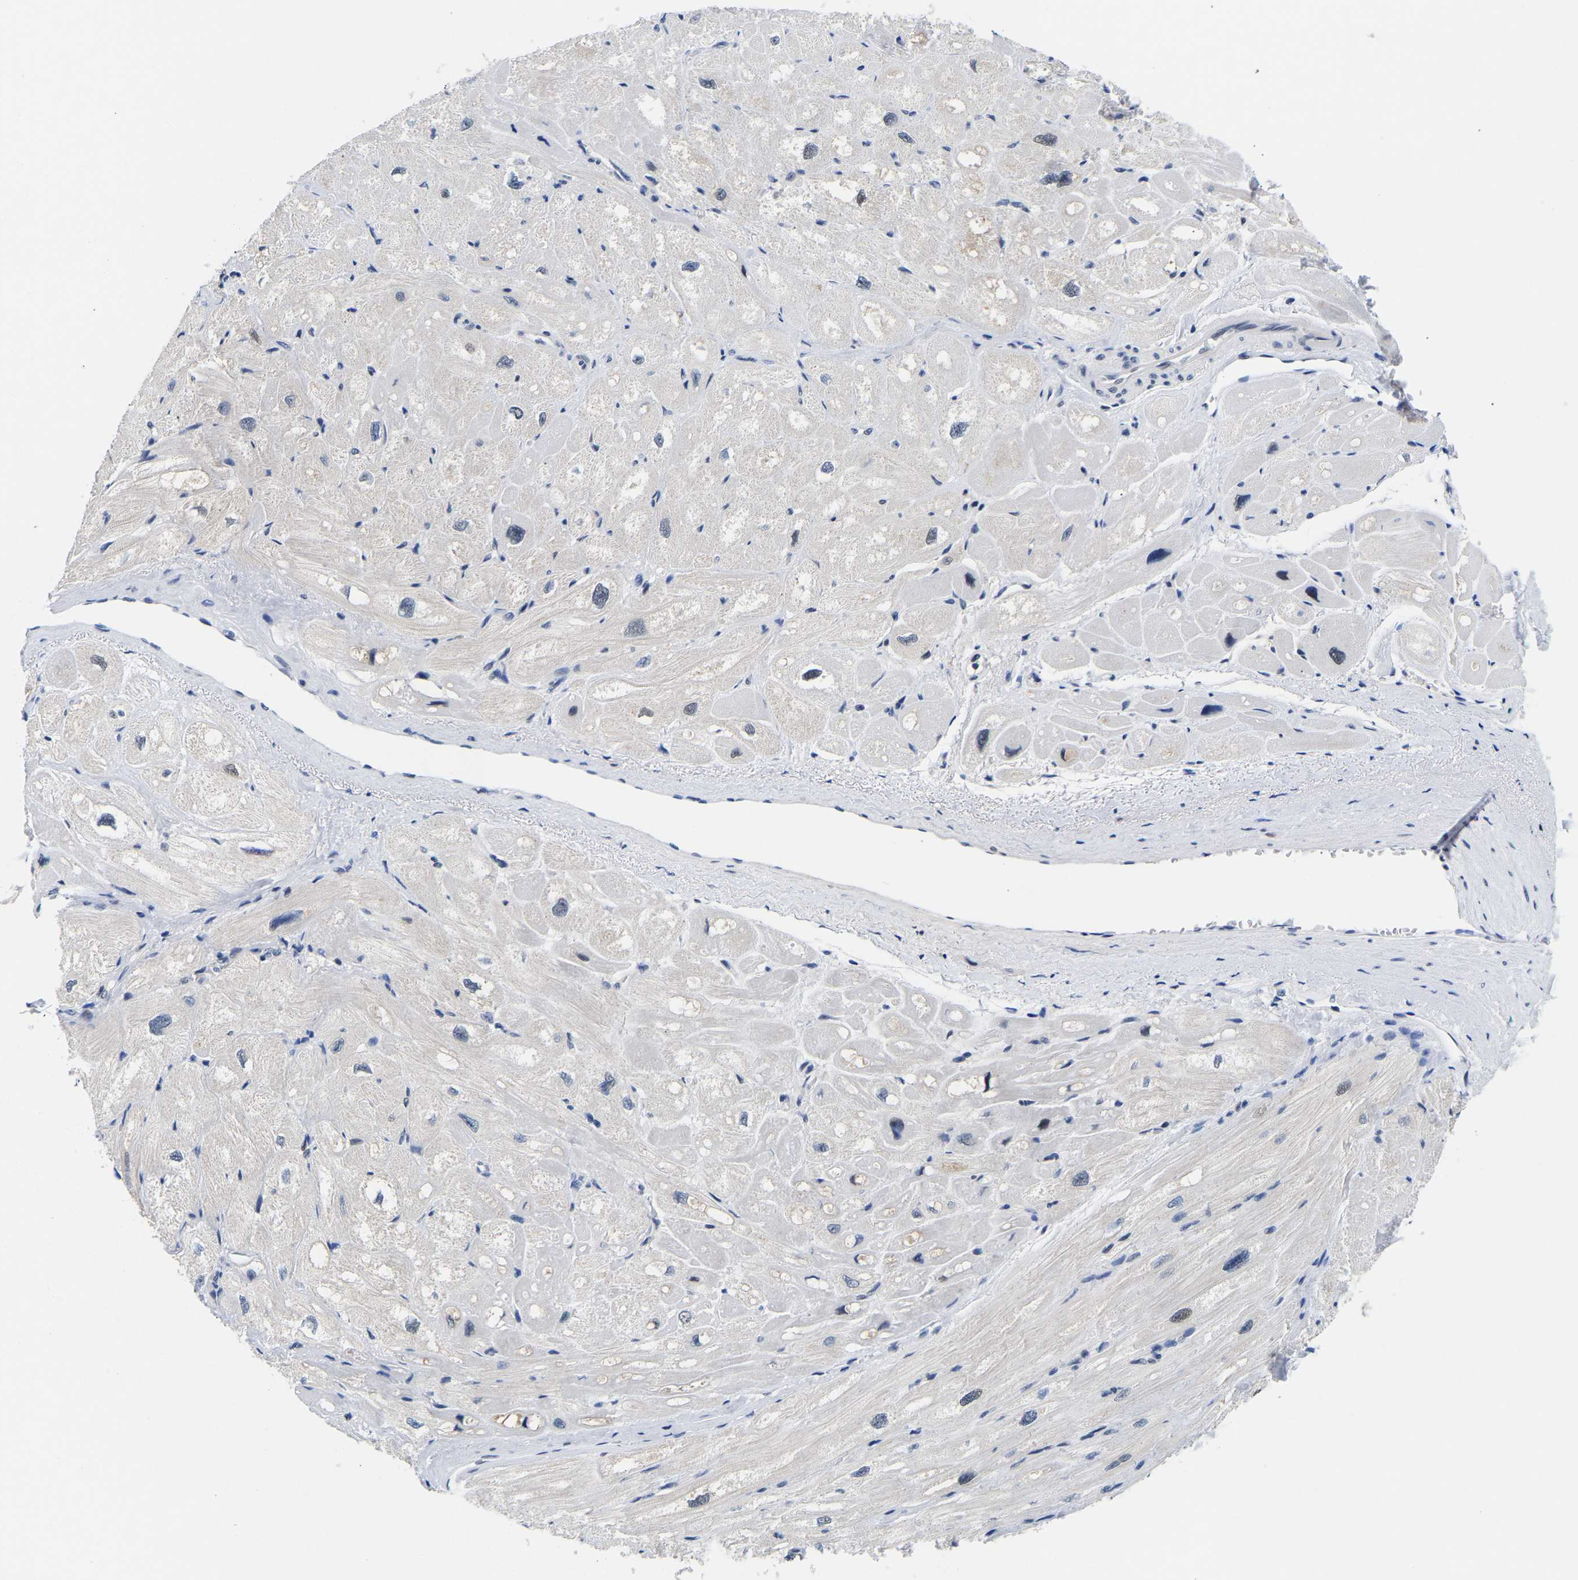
{"staining": {"intensity": "weak", "quantity": "<25%", "location": "nuclear"}, "tissue": "heart muscle", "cell_type": "Cardiomyocytes", "image_type": "normal", "snomed": [{"axis": "morphology", "description": "Normal tissue, NOS"}, {"axis": "topography", "description": "Heart"}], "caption": "A high-resolution photomicrograph shows immunohistochemistry (IHC) staining of benign heart muscle, which displays no significant expression in cardiomyocytes.", "gene": "PTRHD1", "patient": {"sex": "male", "age": 49}}